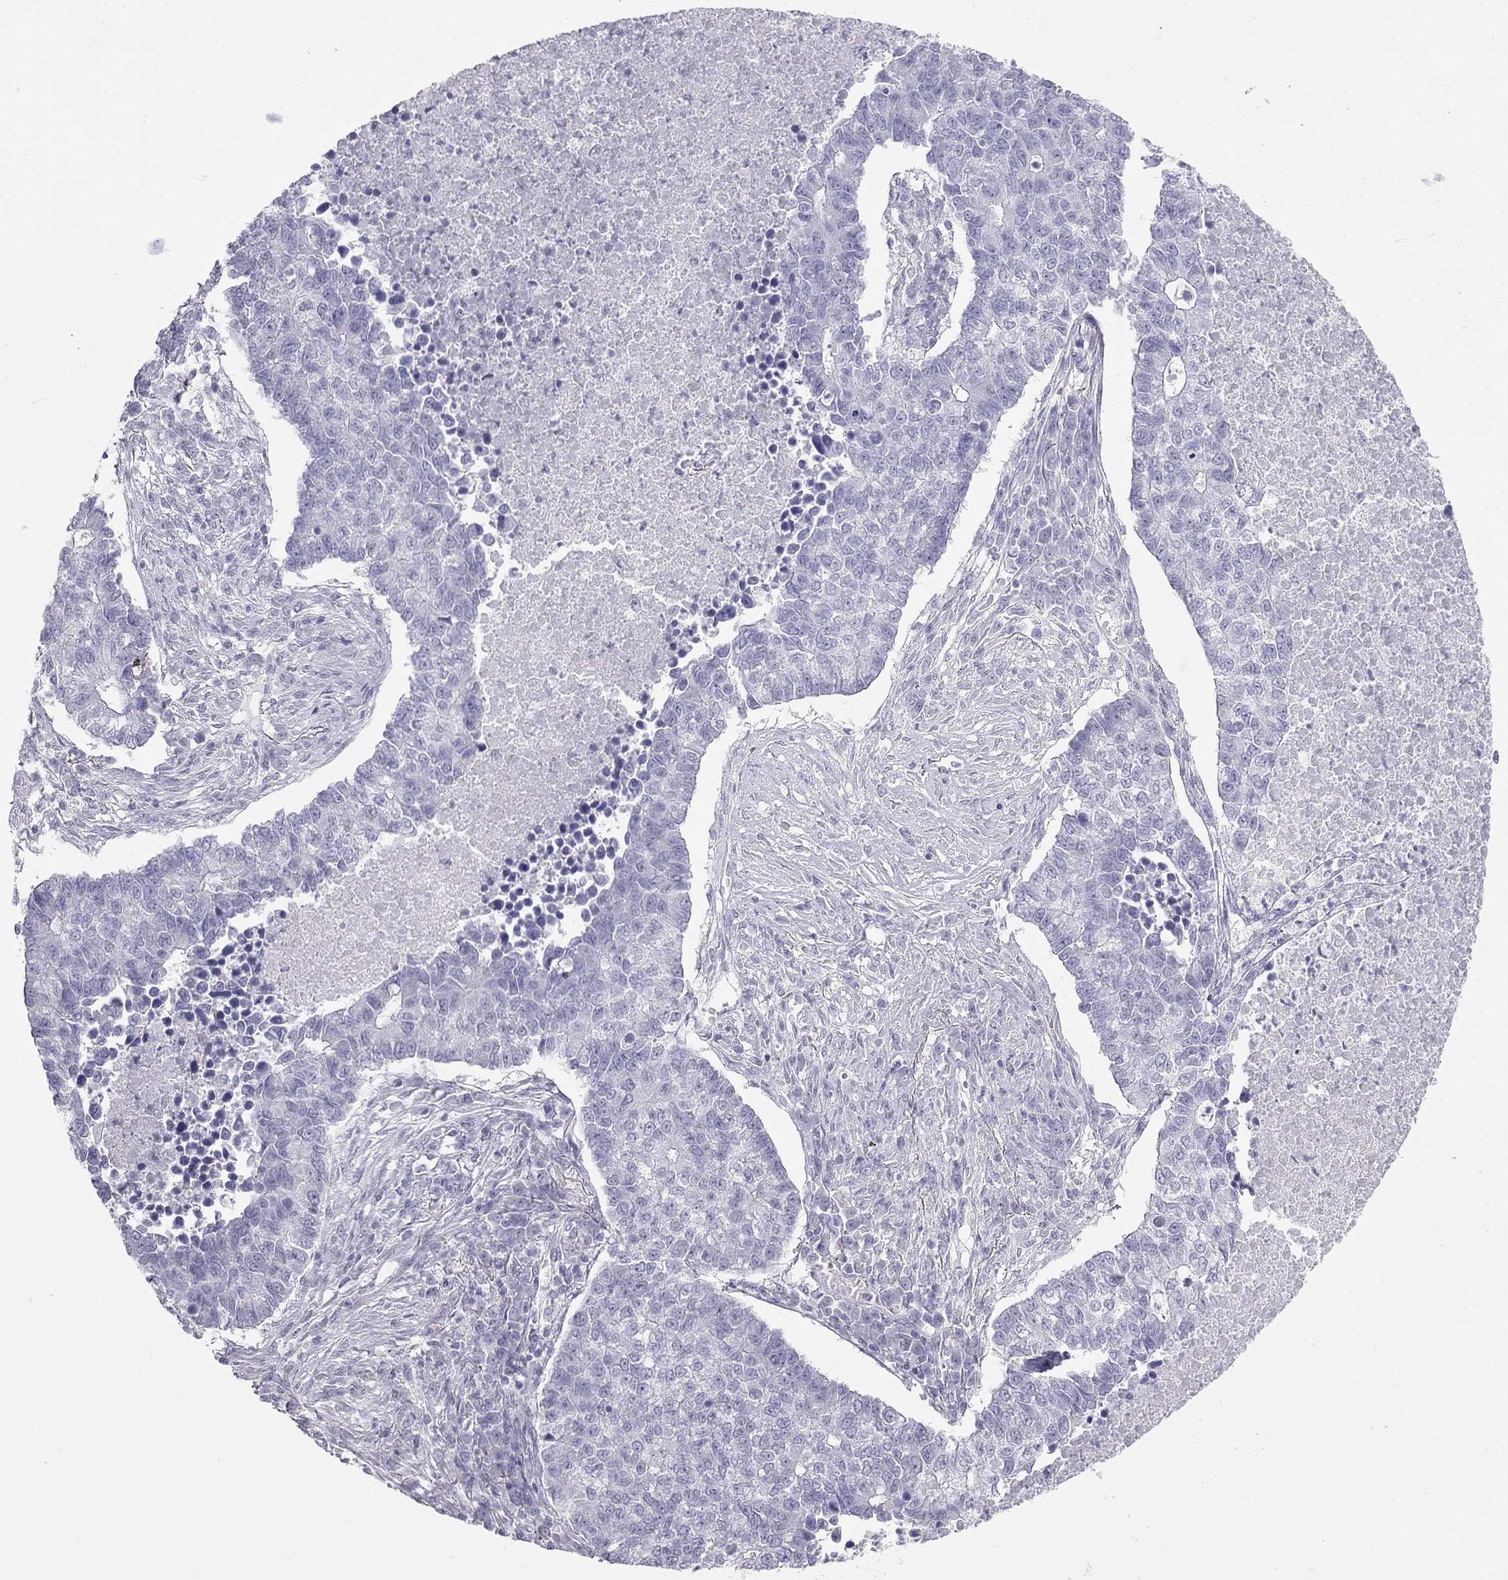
{"staining": {"intensity": "negative", "quantity": "none", "location": "none"}, "tissue": "lung cancer", "cell_type": "Tumor cells", "image_type": "cancer", "snomed": [{"axis": "morphology", "description": "Adenocarcinoma, NOS"}, {"axis": "topography", "description": "Lung"}], "caption": "The photomicrograph reveals no staining of tumor cells in lung cancer (adenocarcinoma).", "gene": "SPATA12", "patient": {"sex": "male", "age": 57}}